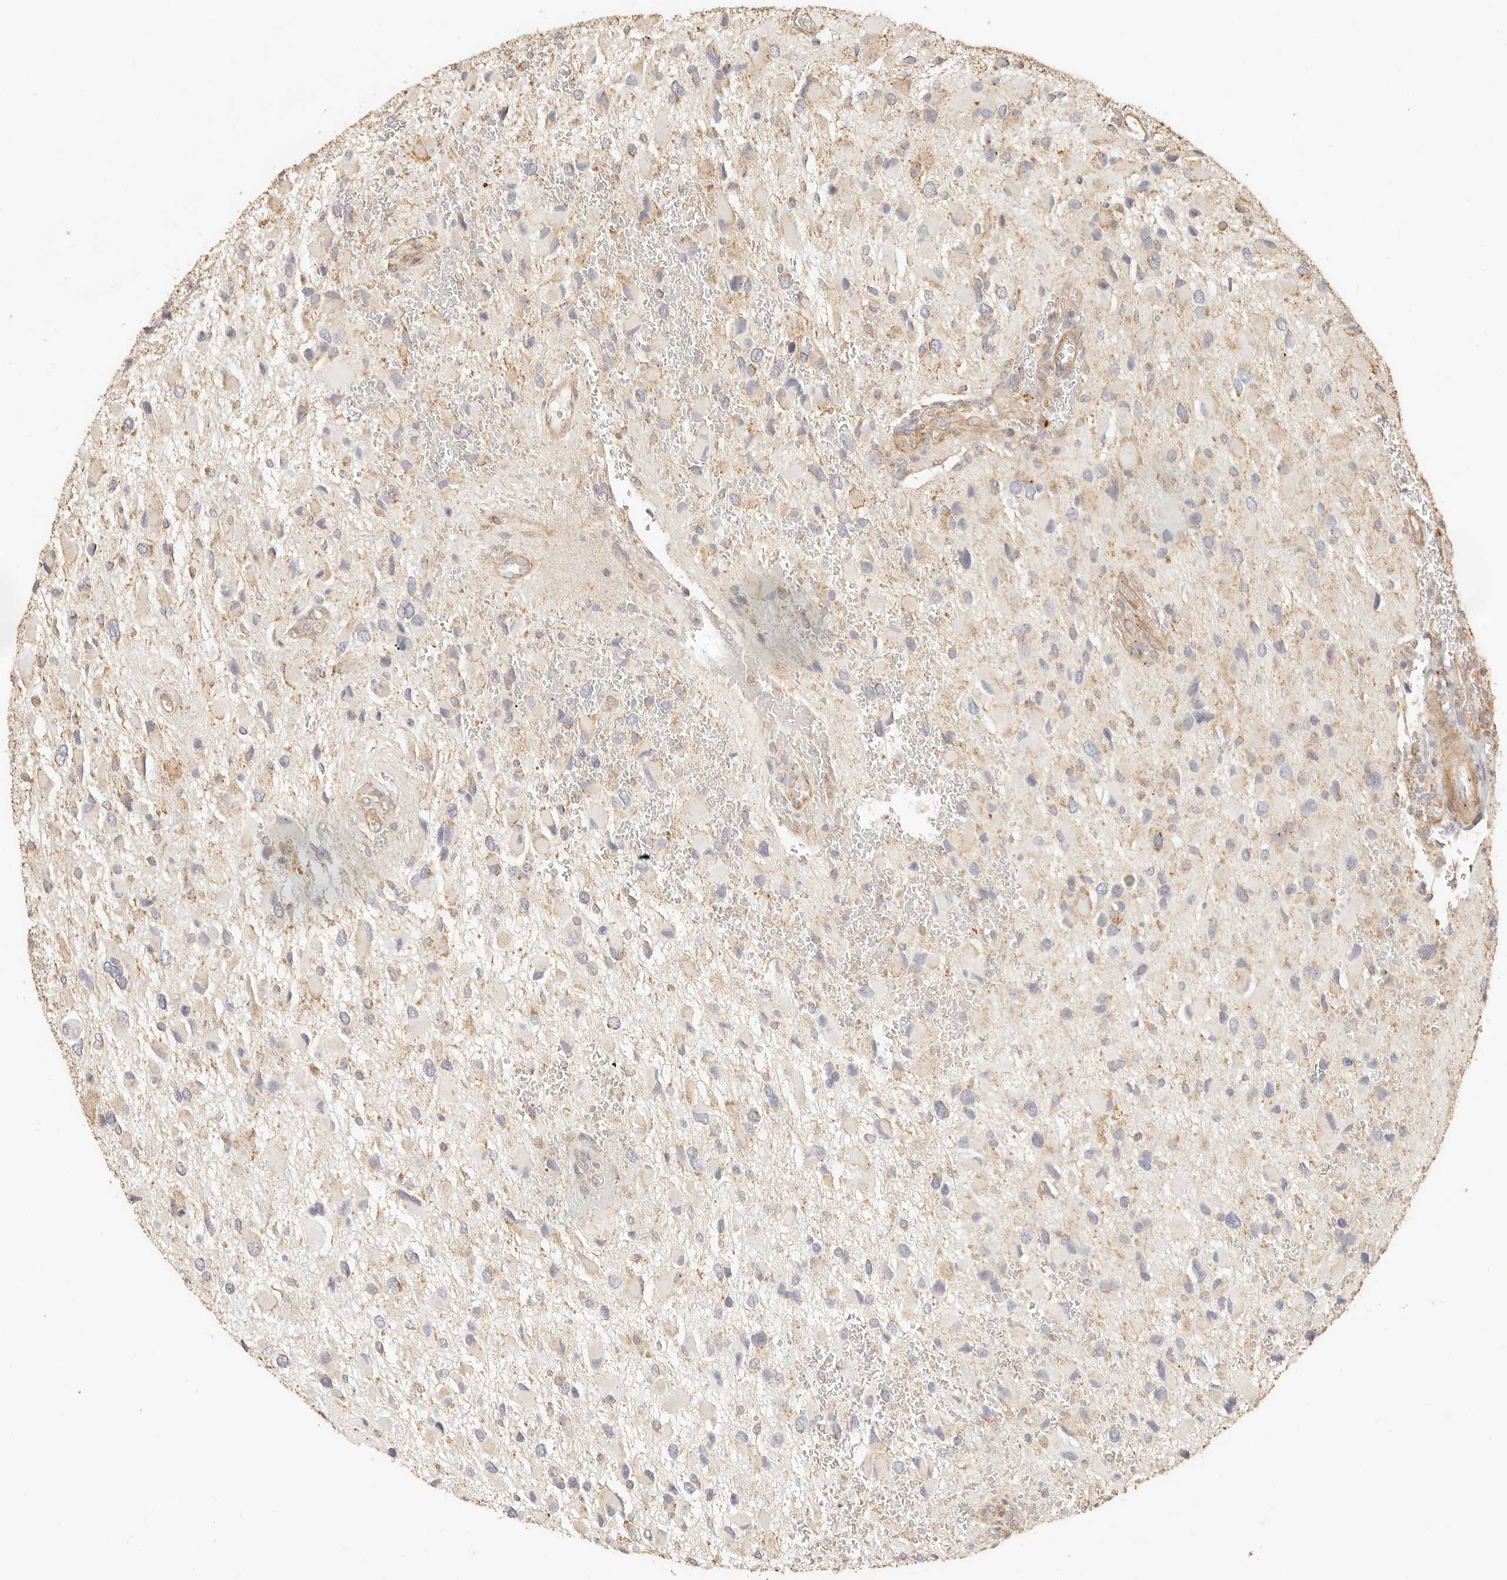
{"staining": {"intensity": "negative", "quantity": "none", "location": "none"}, "tissue": "glioma", "cell_type": "Tumor cells", "image_type": "cancer", "snomed": [{"axis": "morphology", "description": "Glioma, malignant, High grade"}, {"axis": "topography", "description": "Brain"}], "caption": "Immunohistochemical staining of human glioma shows no significant positivity in tumor cells. (Stains: DAB (3,3'-diaminobenzidine) immunohistochemistry (IHC) with hematoxylin counter stain, Microscopy: brightfield microscopy at high magnification).", "gene": "PTPN22", "patient": {"sex": "male", "age": 53}}